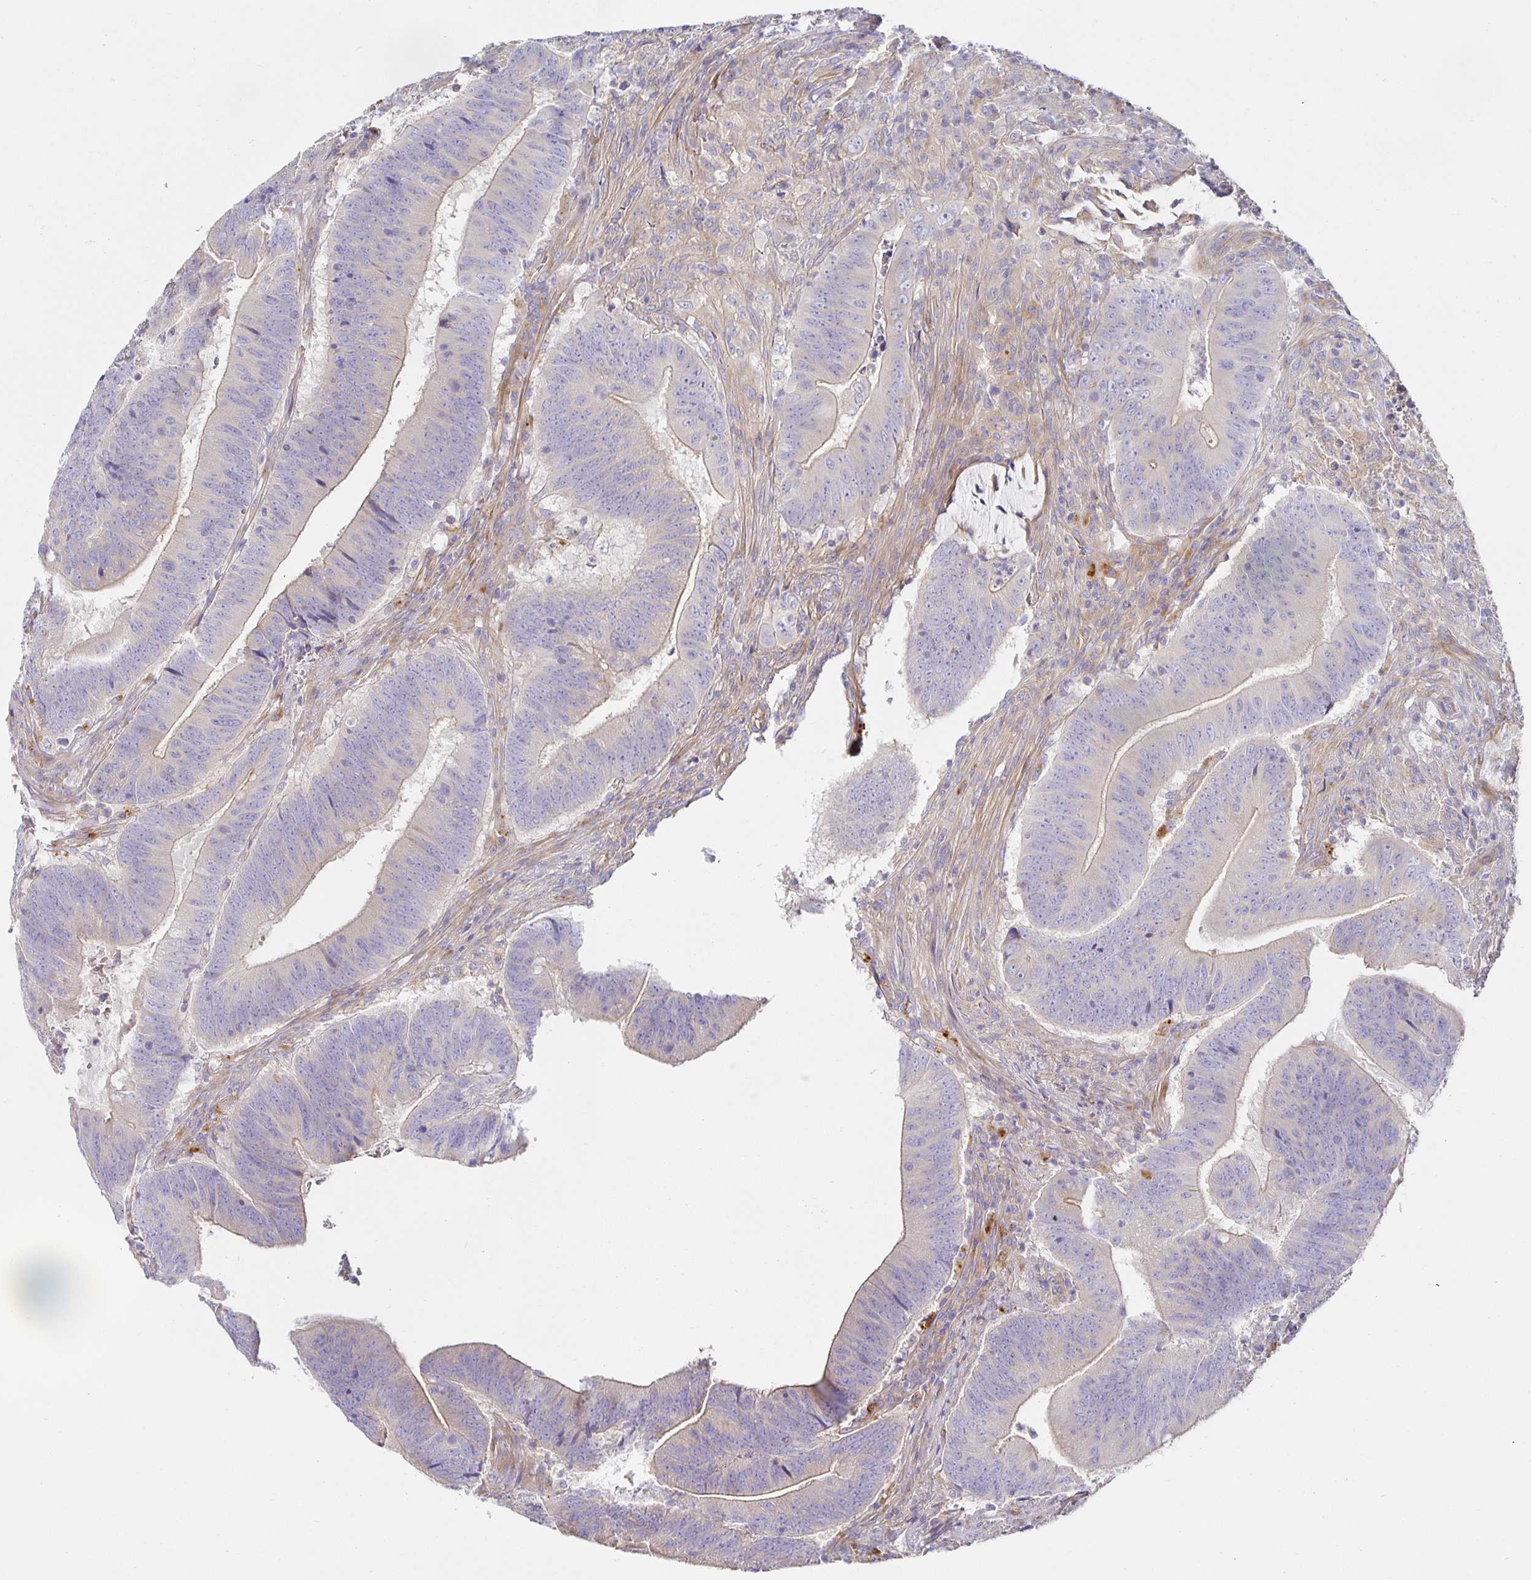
{"staining": {"intensity": "weak", "quantity": "25%-75%", "location": "cytoplasmic/membranous"}, "tissue": "colorectal cancer", "cell_type": "Tumor cells", "image_type": "cancer", "snomed": [{"axis": "morphology", "description": "Adenocarcinoma, NOS"}, {"axis": "topography", "description": "Colon"}], "caption": "Adenocarcinoma (colorectal) tissue exhibits weak cytoplasmic/membranous staining in approximately 25%-75% of tumor cells (DAB IHC with brightfield microscopy, high magnification).", "gene": "METTL22", "patient": {"sex": "female", "age": 87}}